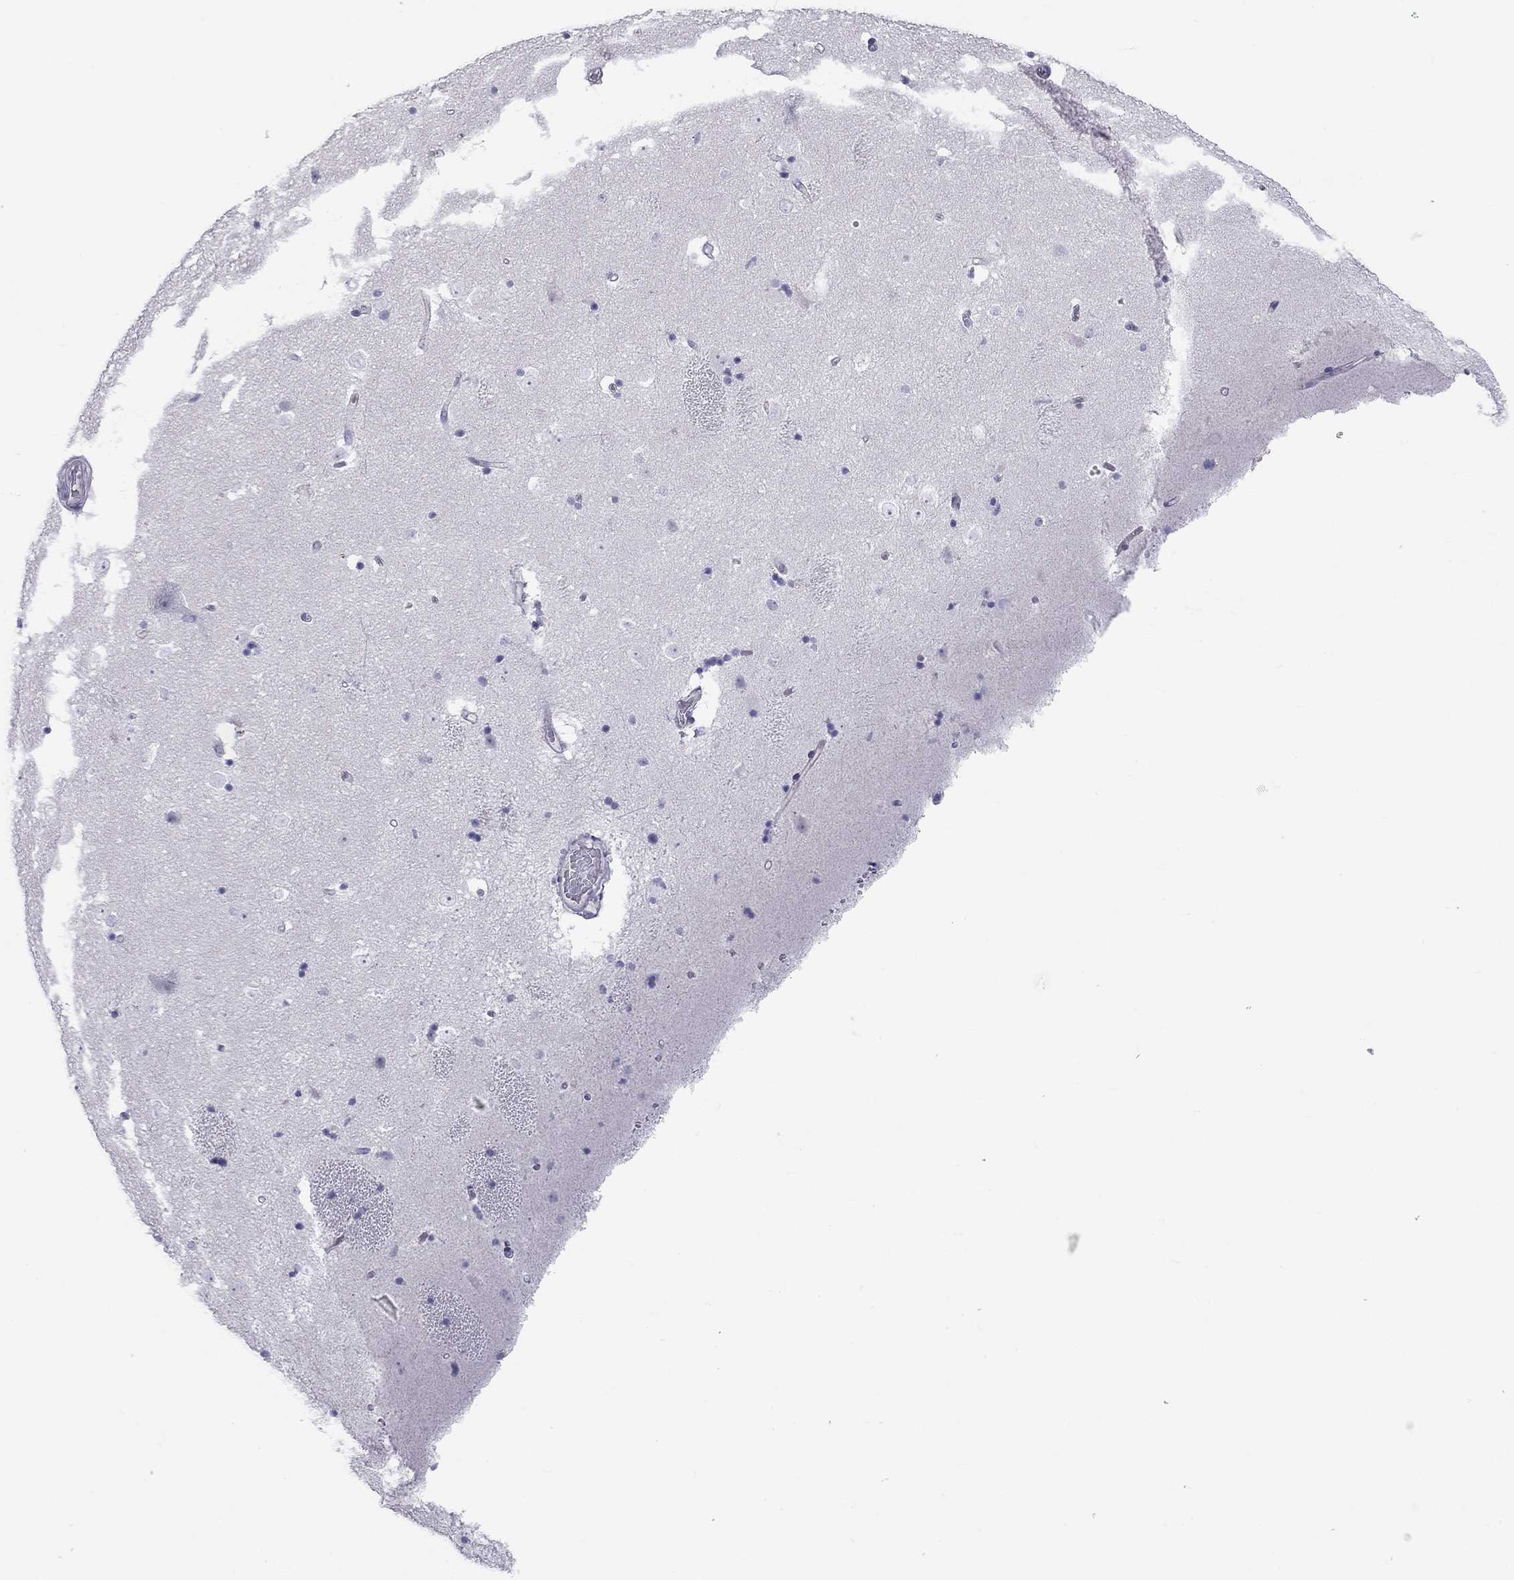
{"staining": {"intensity": "negative", "quantity": "none", "location": "none"}, "tissue": "caudate", "cell_type": "Glial cells", "image_type": "normal", "snomed": [{"axis": "morphology", "description": "Normal tissue, NOS"}, {"axis": "topography", "description": "Lateral ventricle wall"}], "caption": "The photomicrograph demonstrates no significant expression in glial cells of caudate.", "gene": "SH2D2A", "patient": {"sex": "male", "age": 51}}